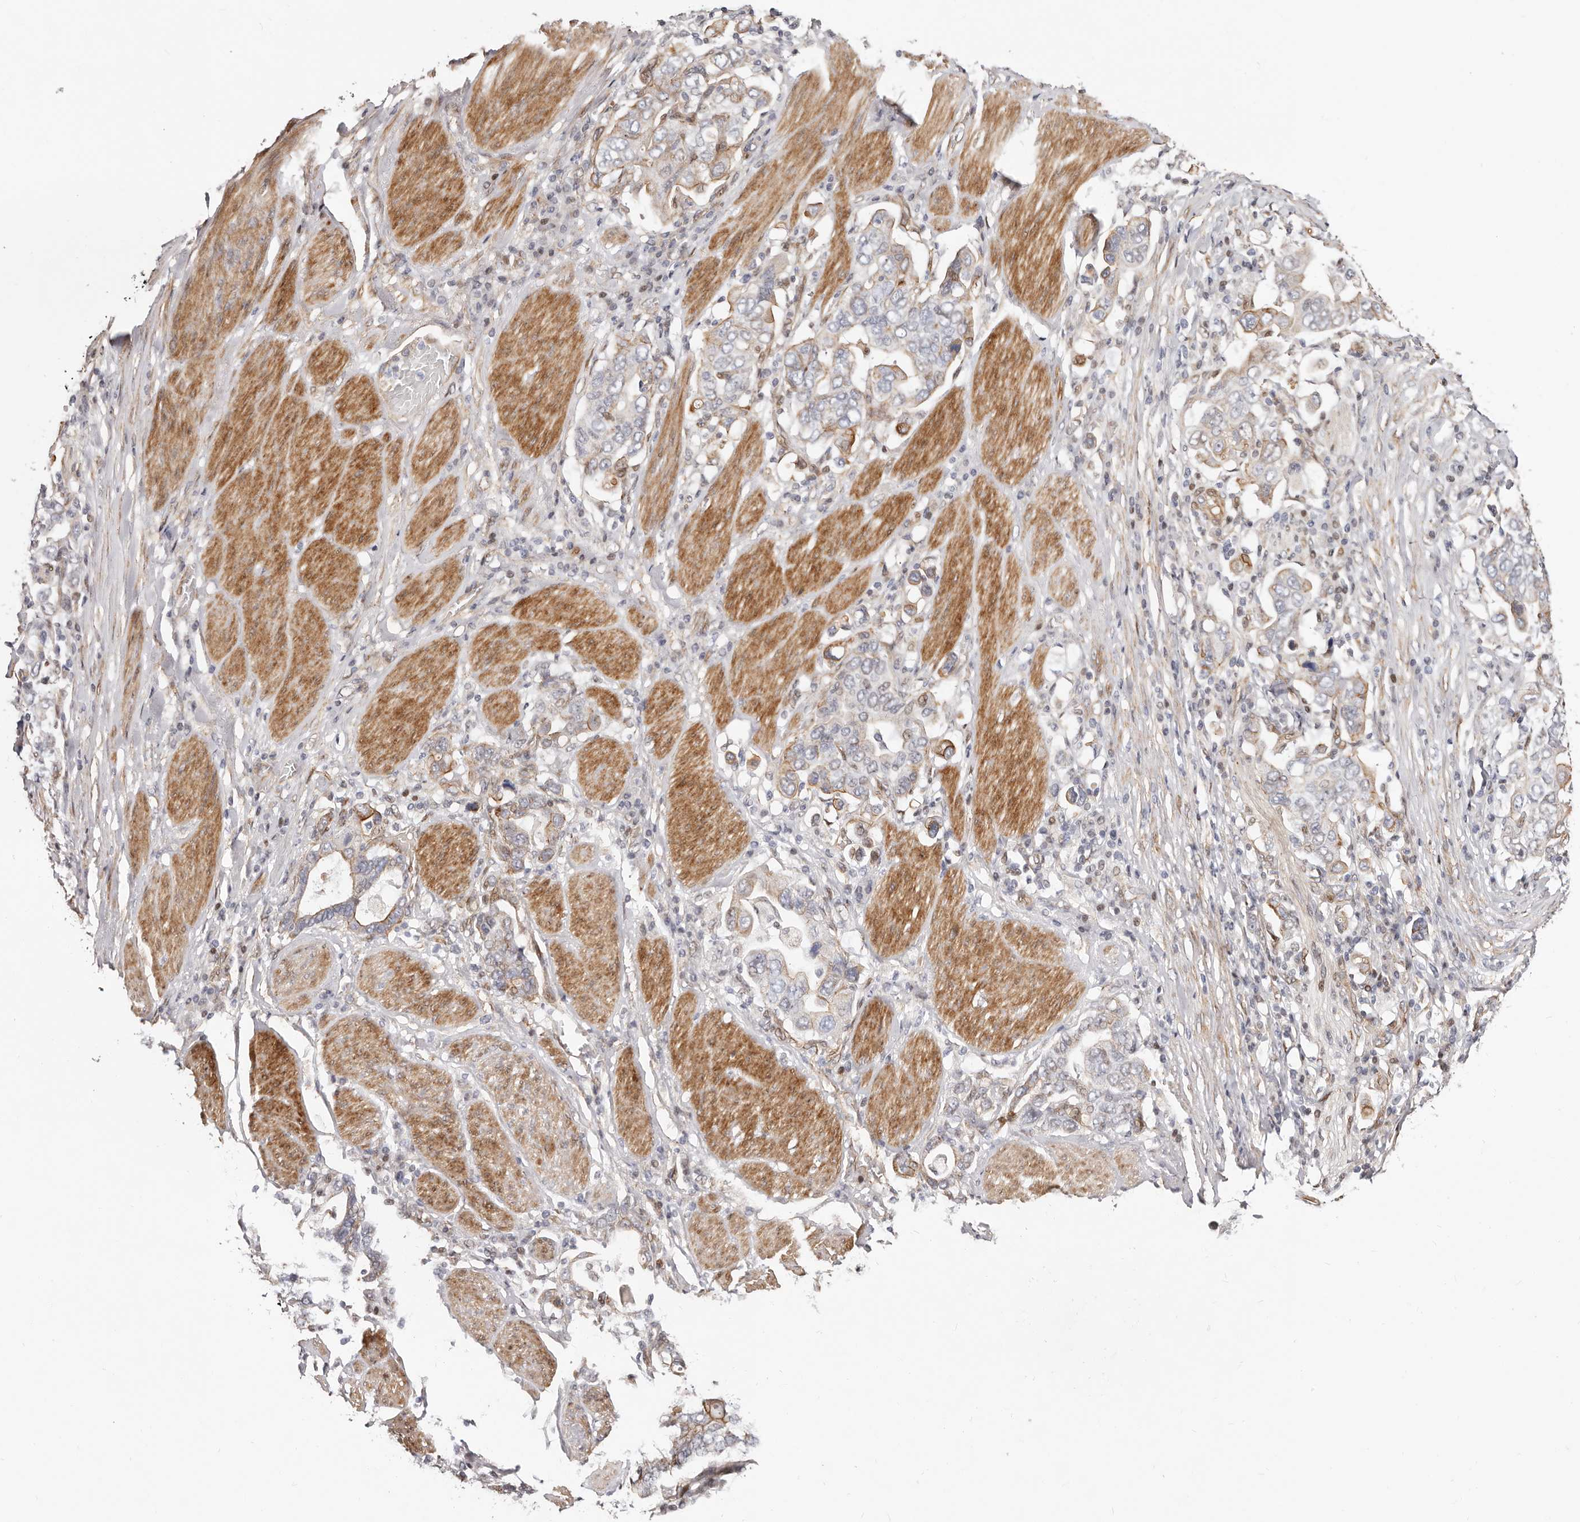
{"staining": {"intensity": "moderate", "quantity": "<25%", "location": "cytoplasmic/membranous"}, "tissue": "stomach cancer", "cell_type": "Tumor cells", "image_type": "cancer", "snomed": [{"axis": "morphology", "description": "Adenocarcinoma, NOS"}, {"axis": "topography", "description": "Stomach, upper"}], "caption": "Immunohistochemistry (IHC) staining of adenocarcinoma (stomach), which displays low levels of moderate cytoplasmic/membranous staining in about <25% of tumor cells indicating moderate cytoplasmic/membranous protein staining. The staining was performed using DAB (brown) for protein detection and nuclei were counterstained in hematoxylin (blue).", "gene": "EPHX3", "patient": {"sex": "male", "age": 62}}